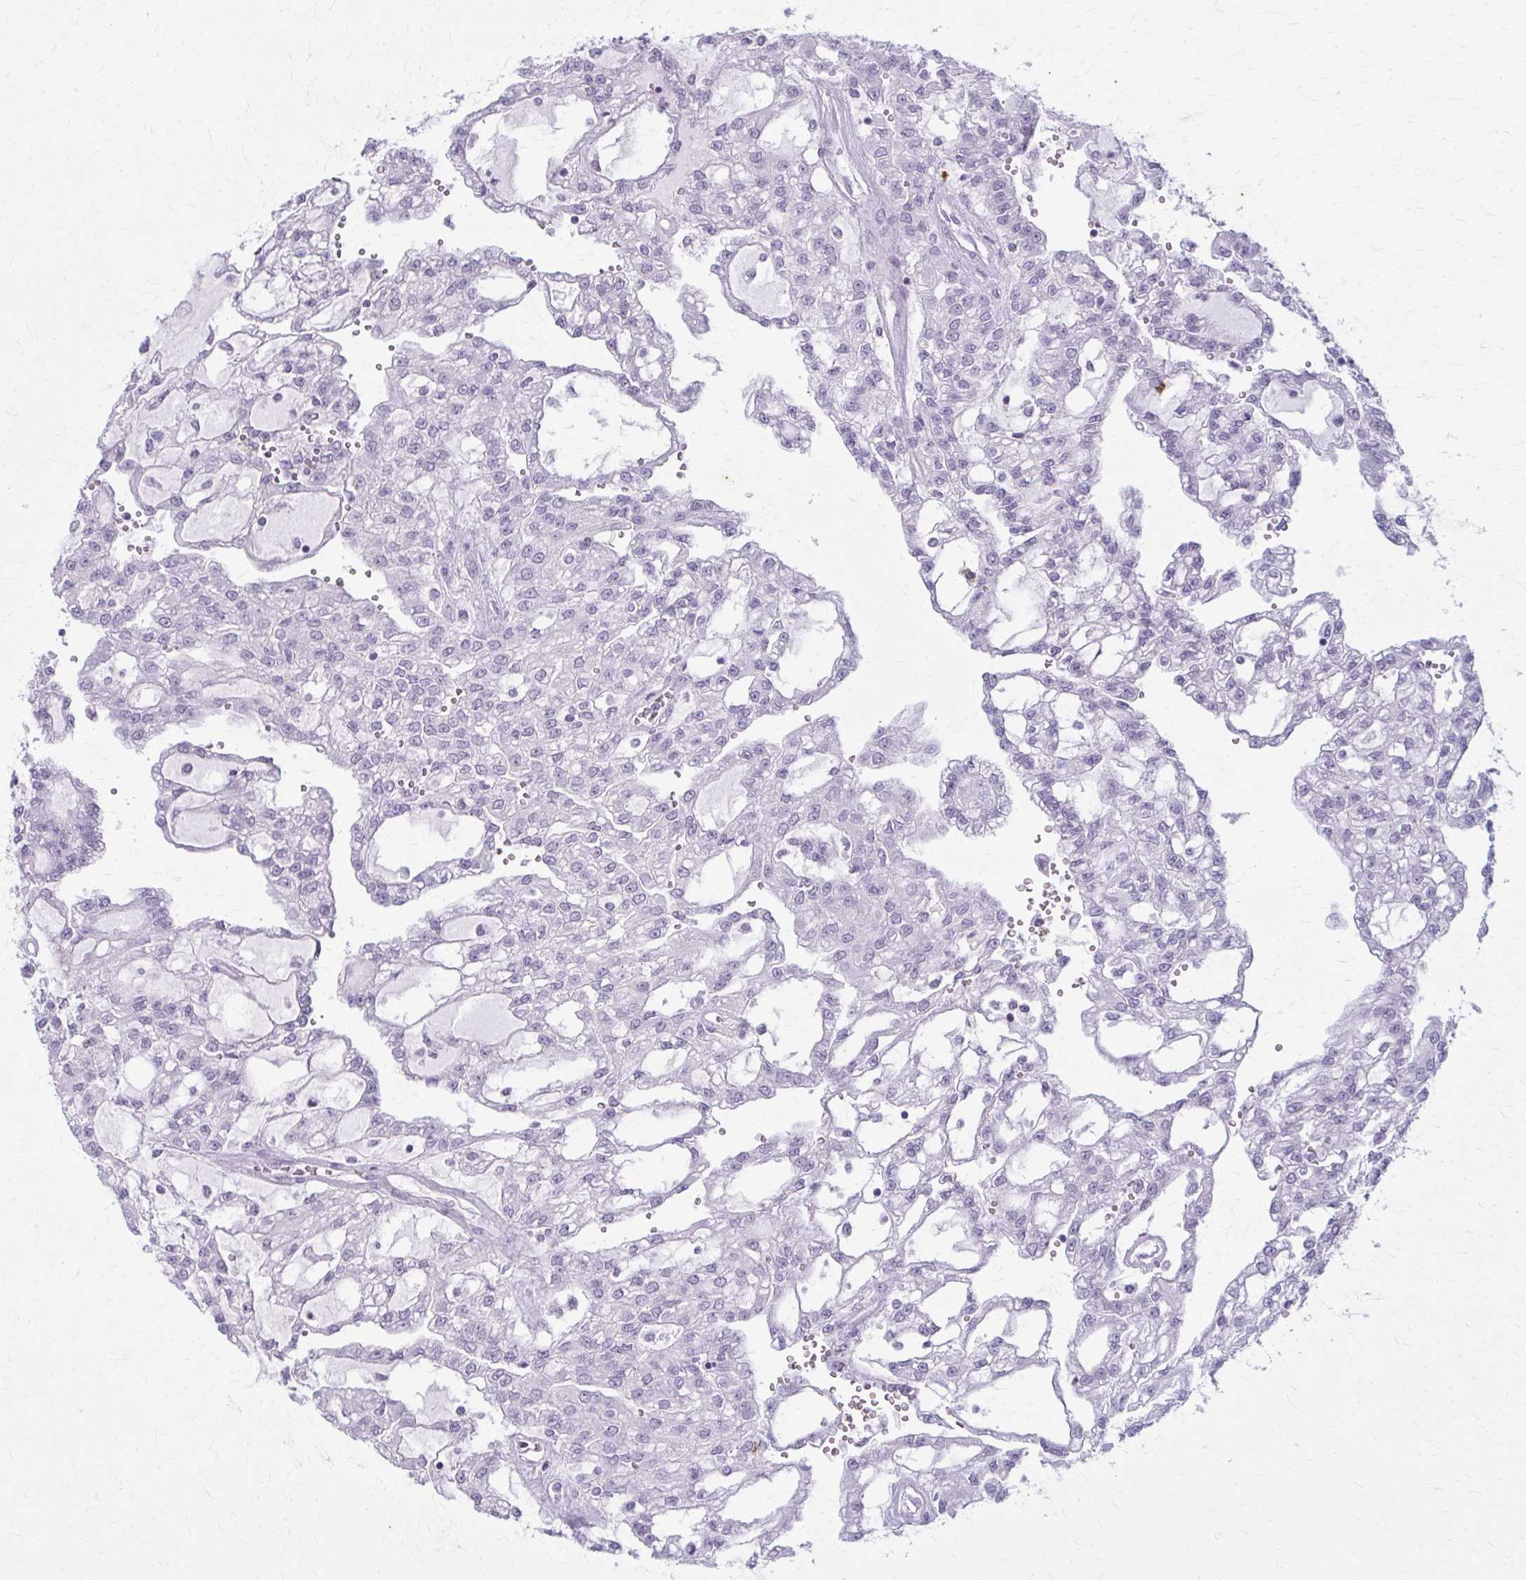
{"staining": {"intensity": "negative", "quantity": "none", "location": "none"}, "tissue": "renal cancer", "cell_type": "Tumor cells", "image_type": "cancer", "snomed": [{"axis": "morphology", "description": "Adenocarcinoma, NOS"}, {"axis": "topography", "description": "Kidney"}], "caption": "Human renal cancer (adenocarcinoma) stained for a protein using immunohistochemistry (IHC) demonstrates no positivity in tumor cells.", "gene": "CARD9", "patient": {"sex": "male", "age": 63}}